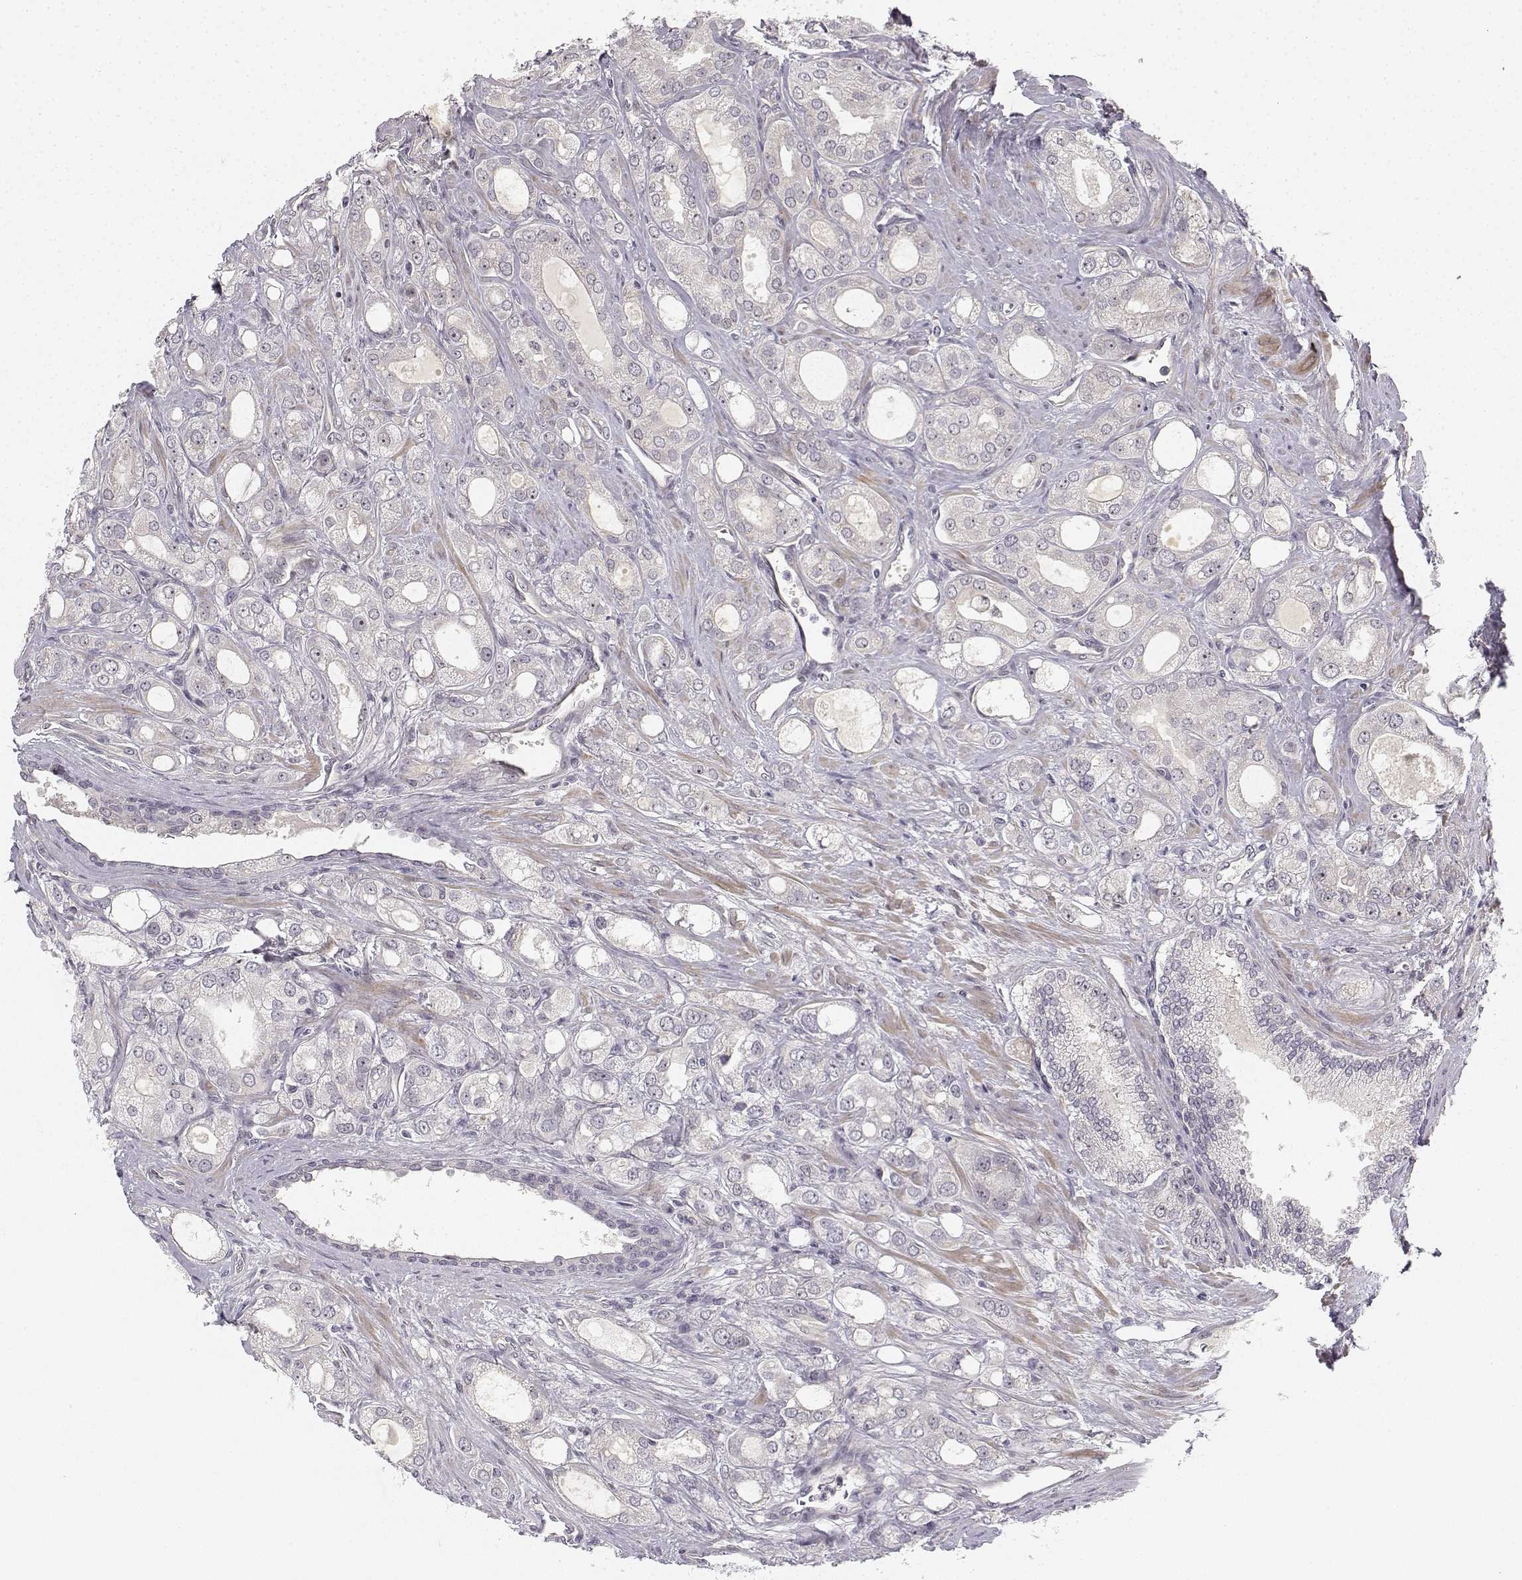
{"staining": {"intensity": "negative", "quantity": "none", "location": "none"}, "tissue": "prostate cancer", "cell_type": "Tumor cells", "image_type": "cancer", "snomed": [{"axis": "morphology", "description": "Adenocarcinoma, NOS"}, {"axis": "morphology", "description": "Adenocarcinoma, High grade"}, {"axis": "topography", "description": "Prostate"}], "caption": "The photomicrograph exhibits no significant staining in tumor cells of prostate adenocarcinoma.", "gene": "MED12L", "patient": {"sex": "male", "age": 70}}